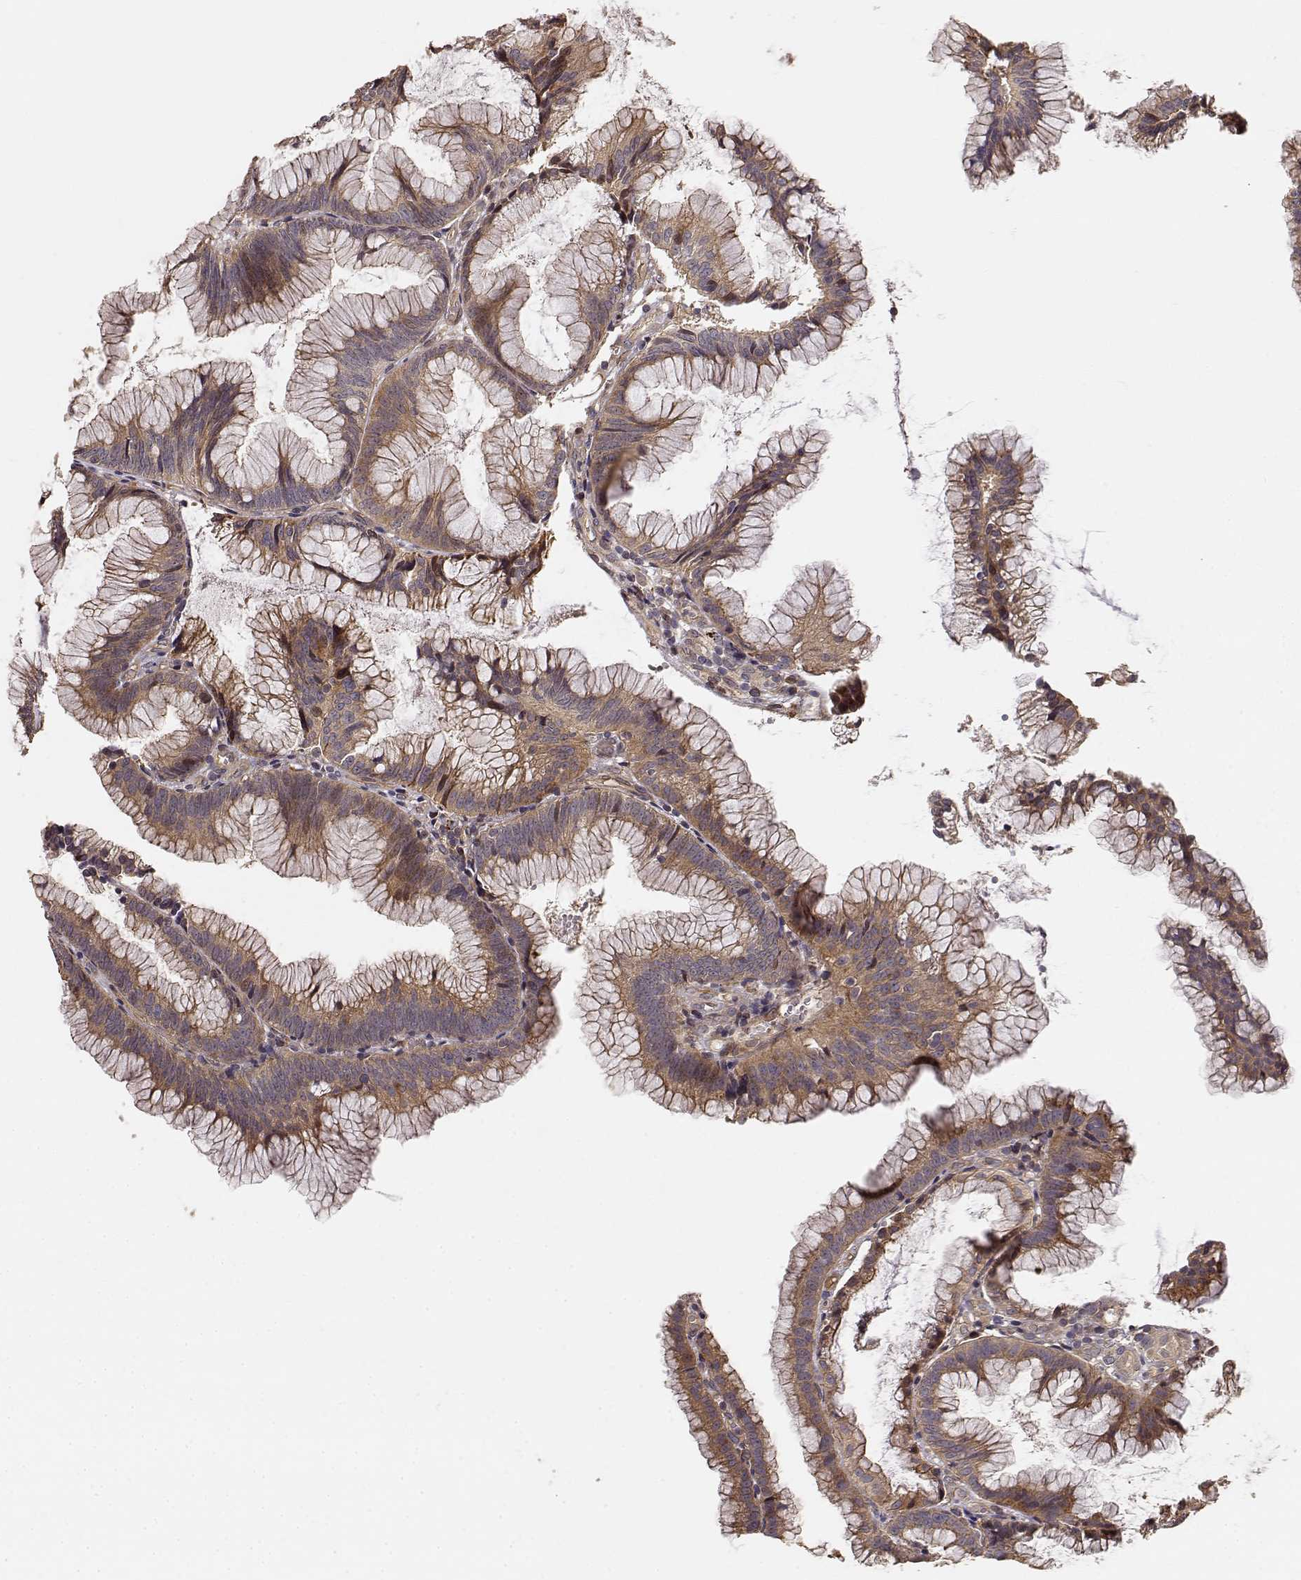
{"staining": {"intensity": "moderate", "quantity": "25%-75%", "location": "cytoplasmic/membranous"}, "tissue": "colorectal cancer", "cell_type": "Tumor cells", "image_type": "cancer", "snomed": [{"axis": "morphology", "description": "Adenocarcinoma, NOS"}, {"axis": "topography", "description": "Colon"}], "caption": "DAB immunohistochemical staining of adenocarcinoma (colorectal) exhibits moderate cytoplasmic/membranous protein positivity in approximately 25%-75% of tumor cells. The protein is shown in brown color, while the nuclei are stained blue.", "gene": "PICK1", "patient": {"sex": "female", "age": 78}}